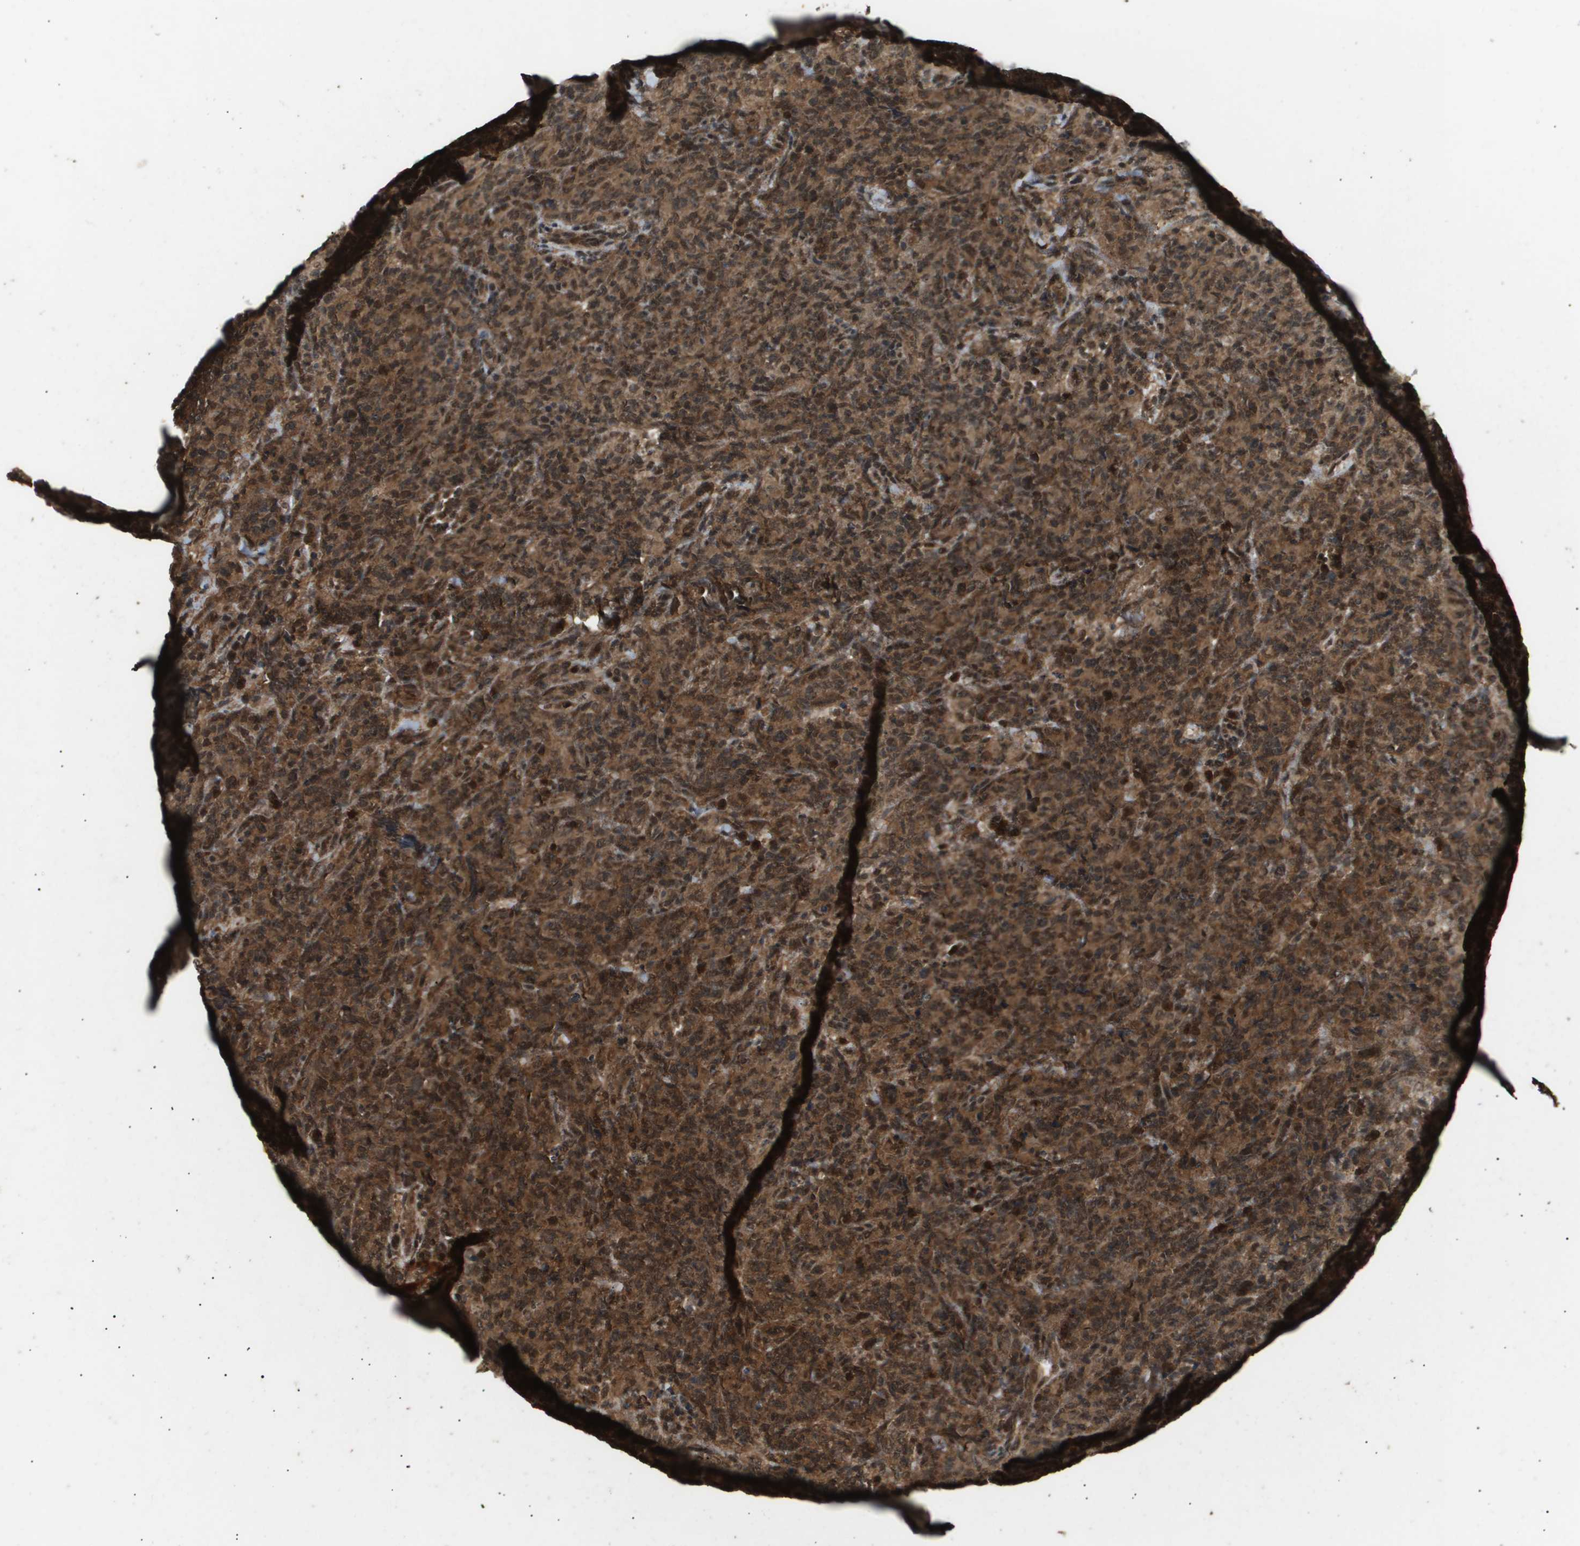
{"staining": {"intensity": "moderate", "quantity": ">75%", "location": "cytoplasmic/membranous,nuclear"}, "tissue": "lymphoma", "cell_type": "Tumor cells", "image_type": "cancer", "snomed": [{"axis": "morphology", "description": "Malignant lymphoma, non-Hodgkin's type, High grade"}, {"axis": "topography", "description": "Tonsil"}], "caption": "The photomicrograph exhibits immunohistochemical staining of lymphoma. There is moderate cytoplasmic/membranous and nuclear positivity is identified in approximately >75% of tumor cells.", "gene": "ING1", "patient": {"sex": "female", "age": 36}}